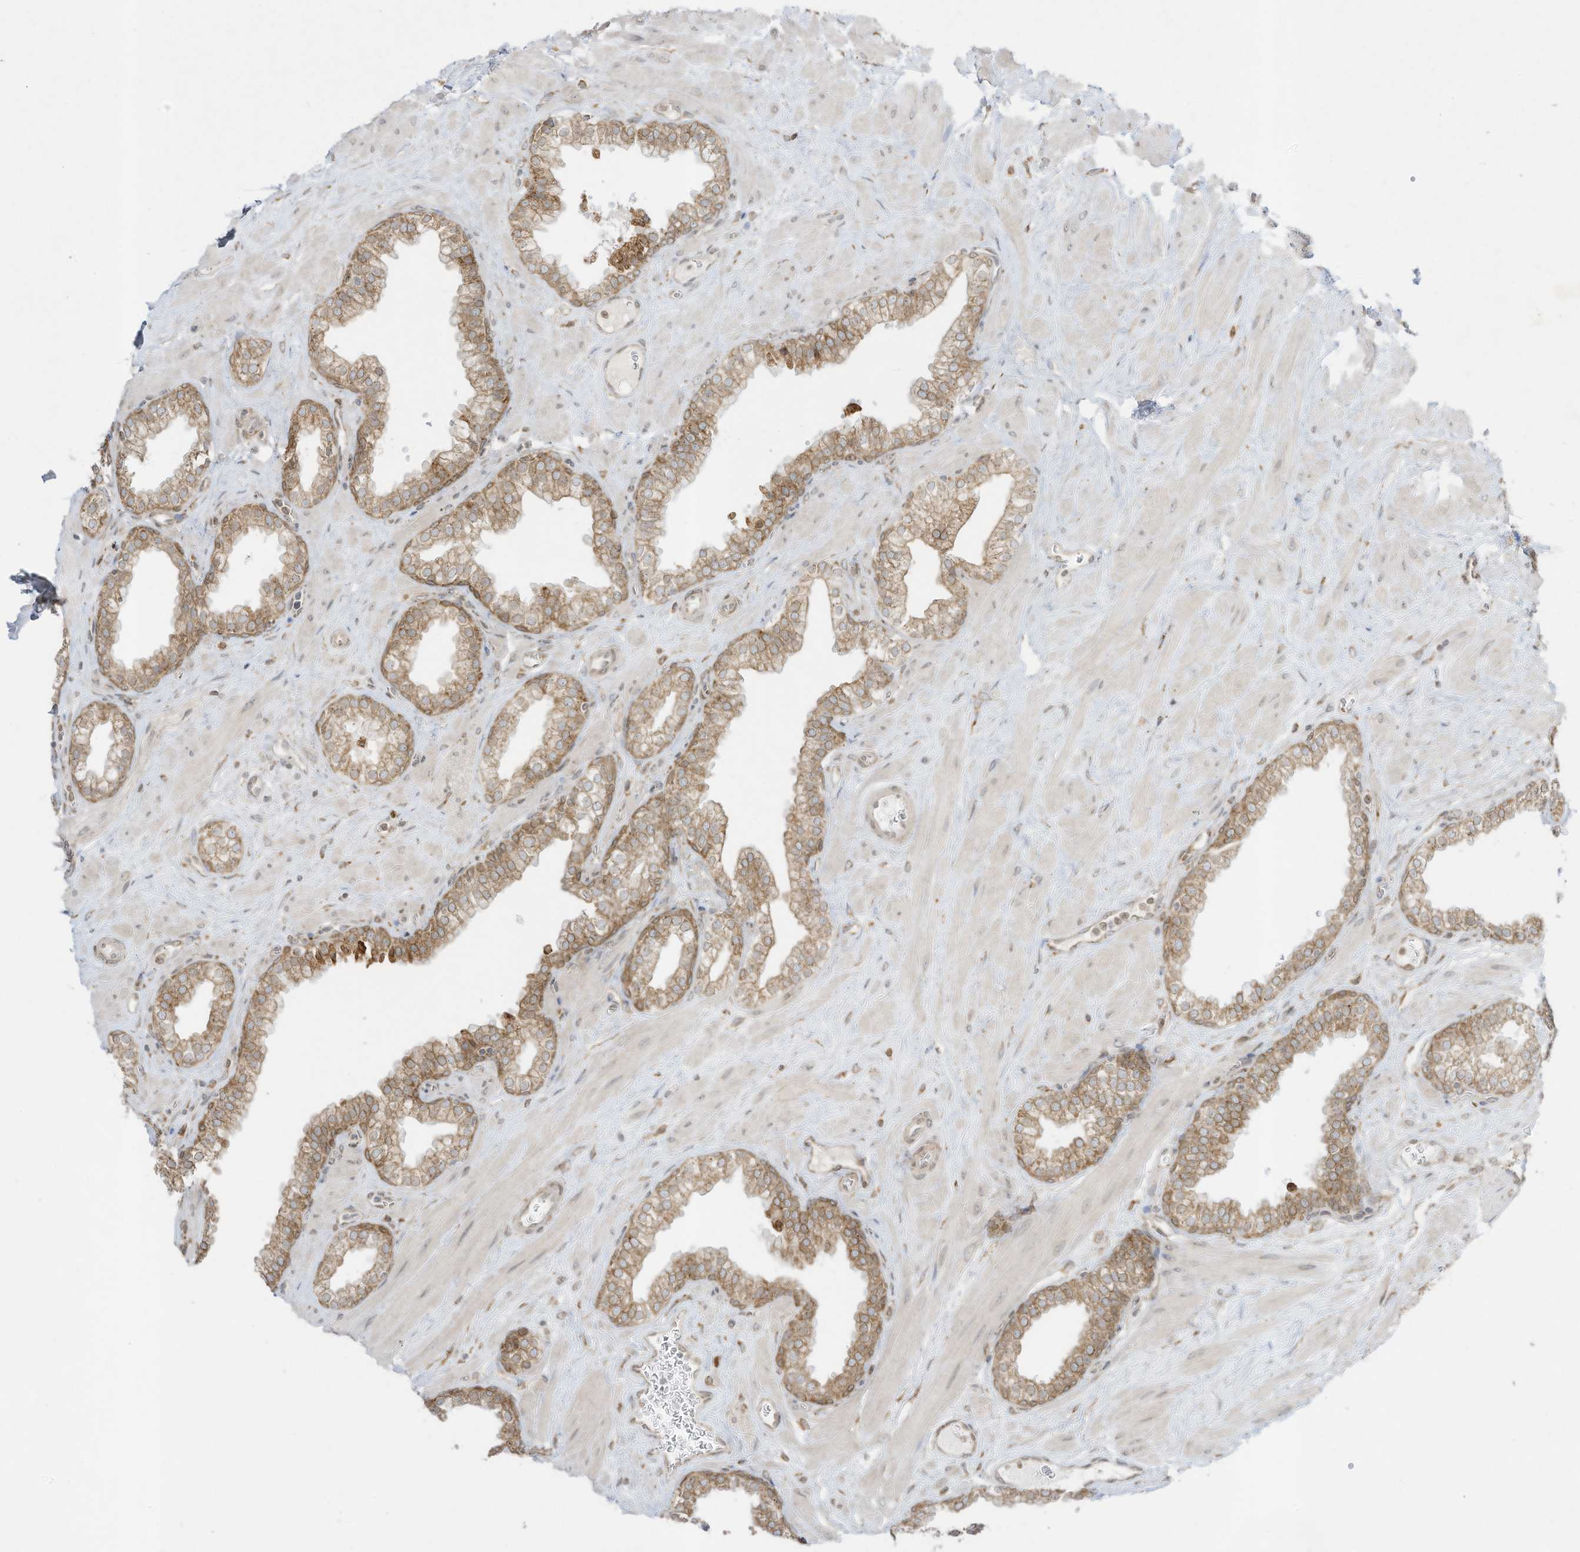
{"staining": {"intensity": "moderate", "quantity": "25%-75%", "location": "cytoplasmic/membranous"}, "tissue": "prostate", "cell_type": "Glandular cells", "image_type": "normal", "snomed": [{"axis": "morphology", "description": "Normal tissue, NOS"}, {"axis": "morphology", "description": "Urothelial carcinoma, Low grade"}, {"axis": "topography", "description": "Urinary bladder"}, {"axis": "topography", "description": "Prostate"}], "caption": "Glandular cells reveal moderate cytoplasmic/membranous staining in approximately 25%-75% of cells in normal prostate. (DAB (3,3'-diaminobenzidine) IHC with brightfield microscopy, high magnification).", "gene": "PTK6", "patient": {"sex": "male", "age": 60}}